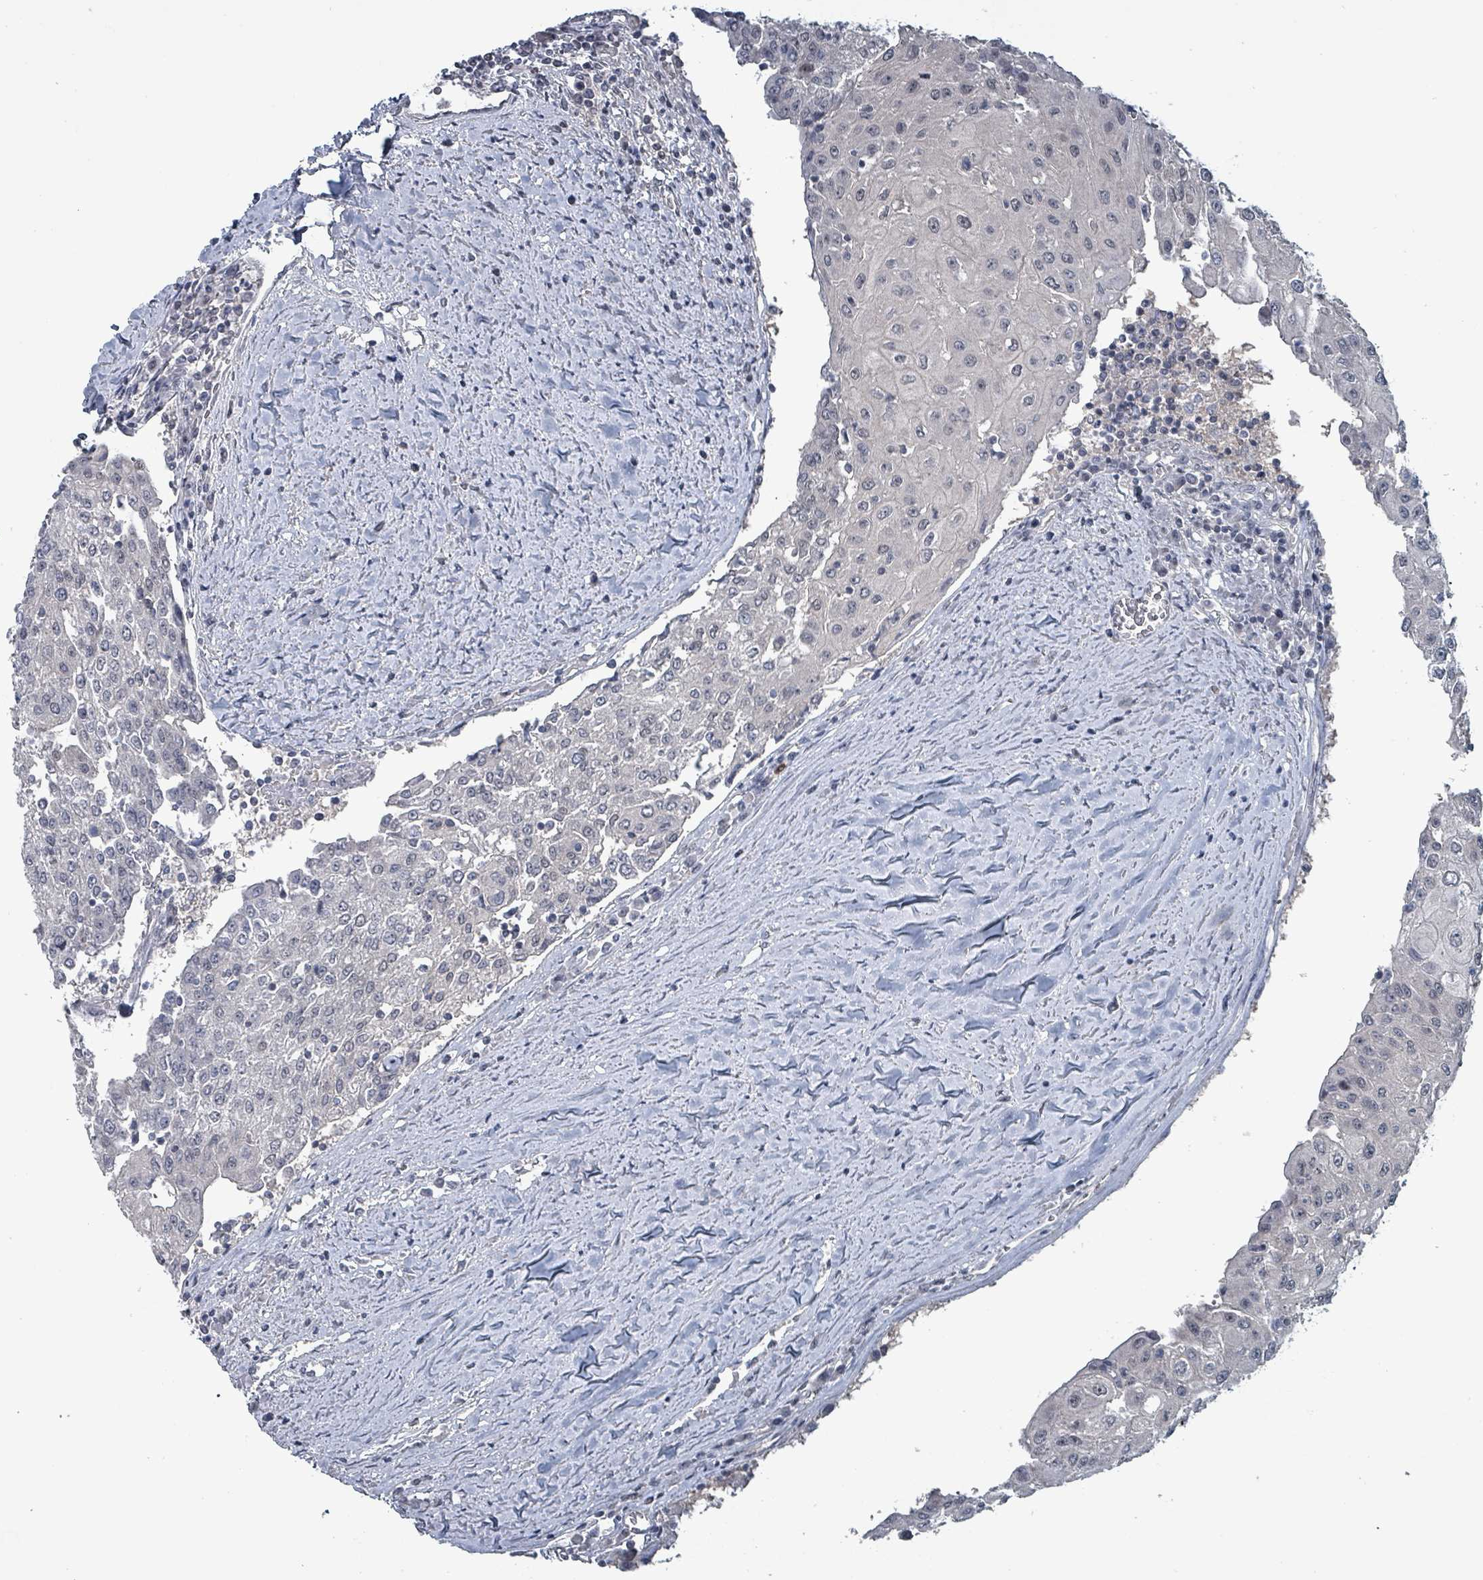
{"staining": {"intensity": "negative", "quantity": "none", "location": "none"}, "tissue": "urothelial cancer", "cell_type": "Tumor cells", "image_type": "cancer", "snomed": [{"axis": "morphology", "description": "Urothelial carcinoma, High grade"}, {"axis": "topography", "description": "Urinary bladder"}], "caption": "A histopathology image of urothelial cancer stained for a protein shows no brown staining in tumor cells. (DAB immunohistochemistry (IHC) with hematoxylin counter stain).", "gene": "BIVM", "patient": {"sex": "female", "age": 85}}